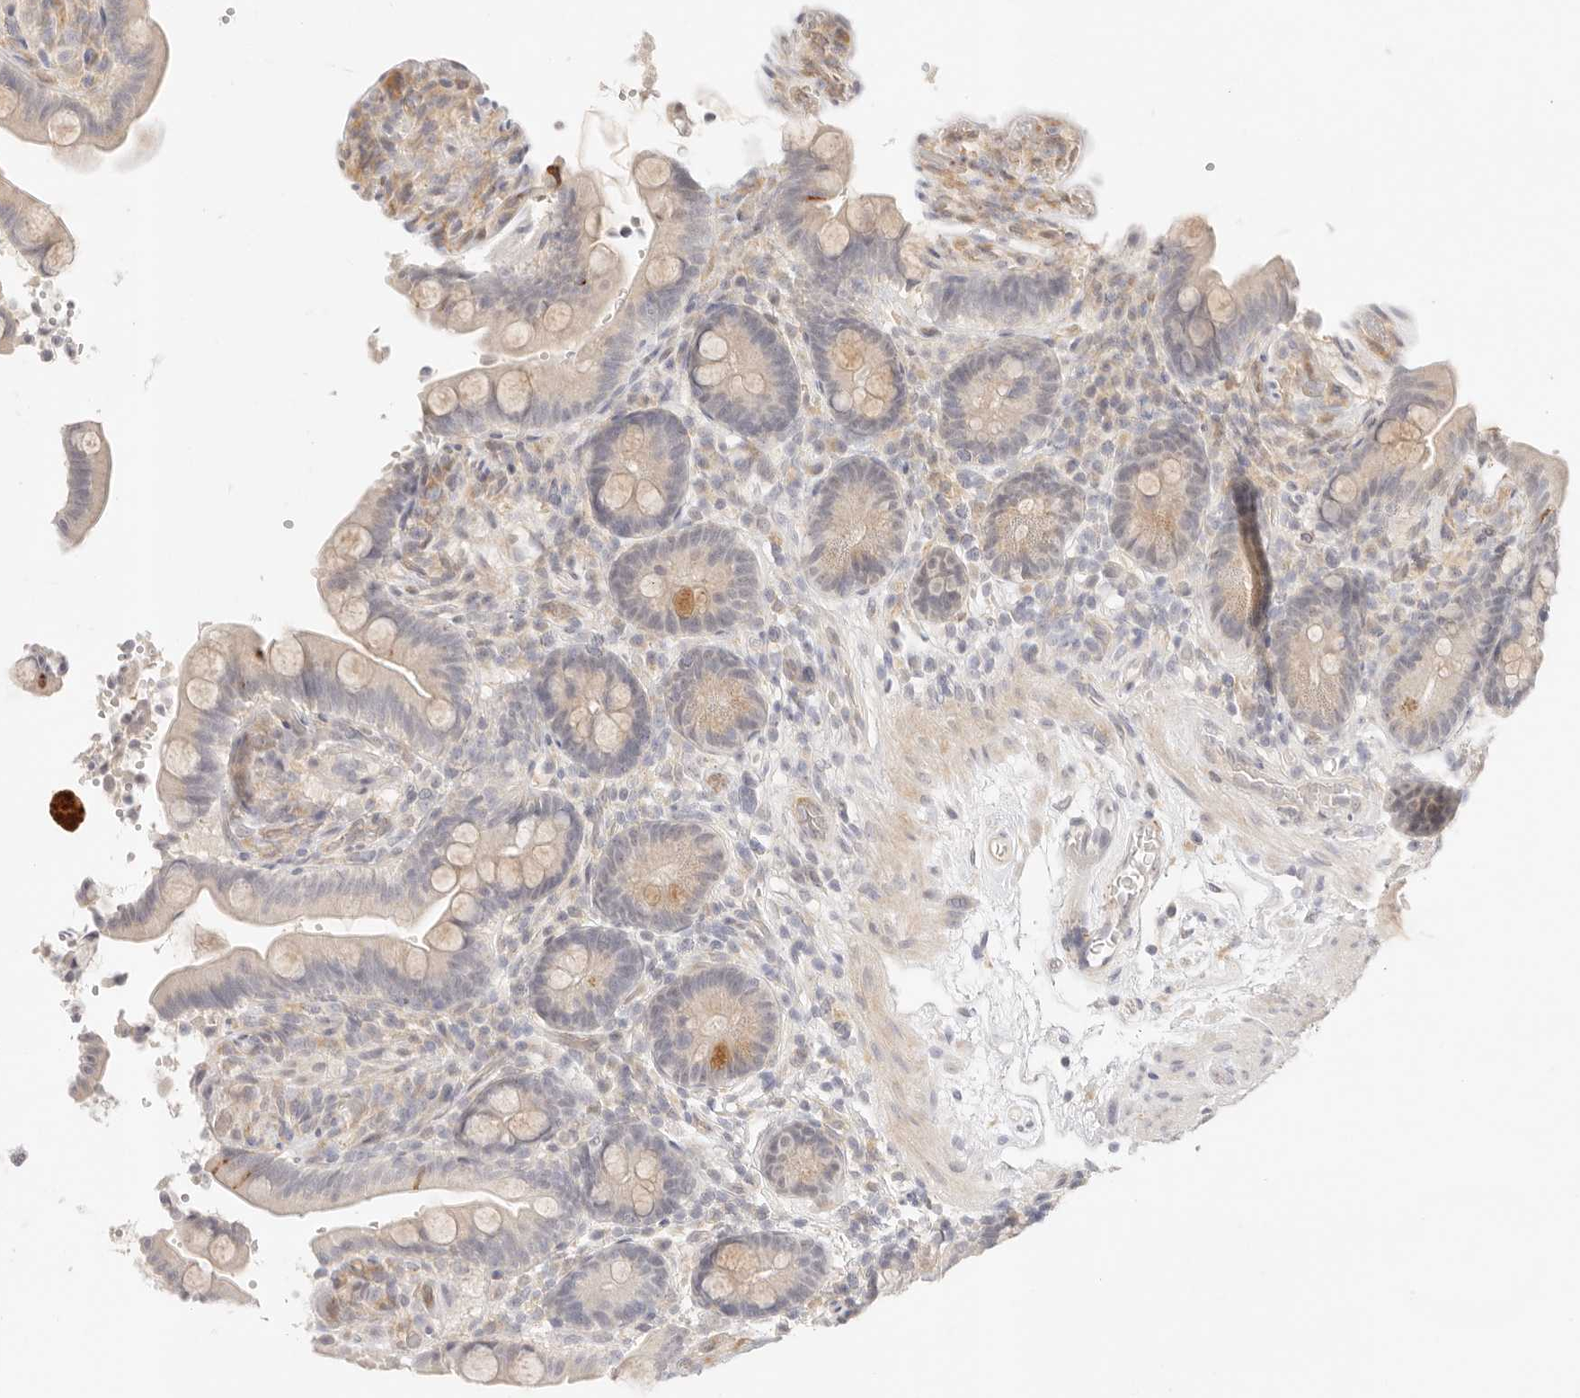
{"staining": {"intensity": "negative", "quantity": "none", "location": "none"}, "tissue": "colon", "cell_type": "Endothelial cells", "image_type": "normal", "snomed": [{"axis": "morphology", "description": "Normal tissue, NOS"}, {"axis": "topography", "description": "Smooth muscle"}, {"axis": "topography", "description": "Colon"}], "caption": "Histopathology image shows no protein staining in endothelial cells of benign colon.", "gene": "GPR156", "patient": {"sex": "male", "age": 73}}